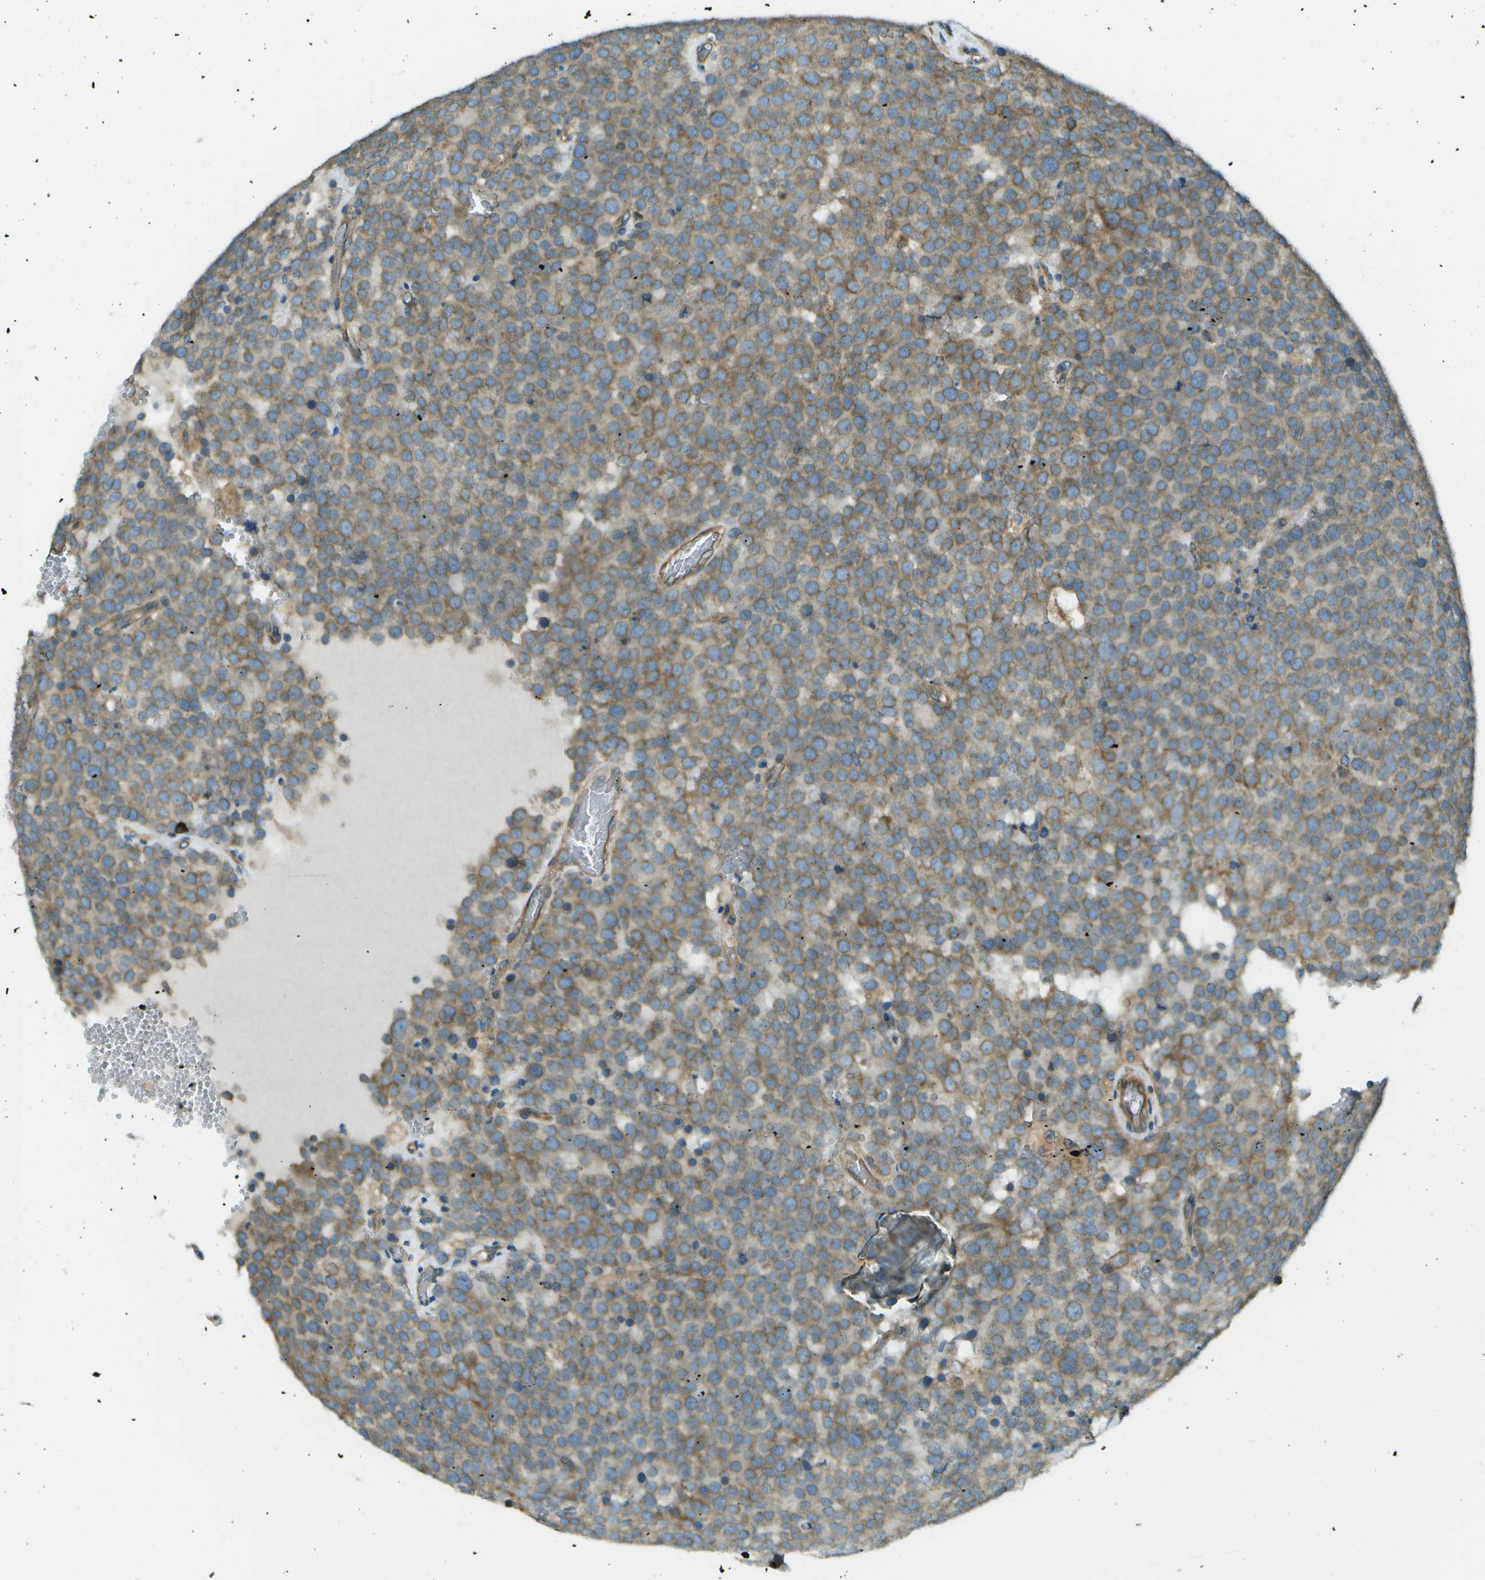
{"staining": {"intensity": "moderate", "quantity": ">75%", "location": "cytoplasmic/membranous"}, "tissue": "testis cancer", "cell_type": "Tumor cells", "image_type": "cancer", "snomed": [{"axis": "morphology", "description": "Normal tissue, NOS"}, {"axis": "morphology", "description": "Seminoma, NOS"}, {"axis": "topography", "description": "Testis"}], "caption": "A brown stain shows moderate cytoplasmic/membranous positivity of a protein in testis cancer (seminoma) tumor cells.", "gene": "DNAJB11", "patient": {"sex": "male", "age": 71}}